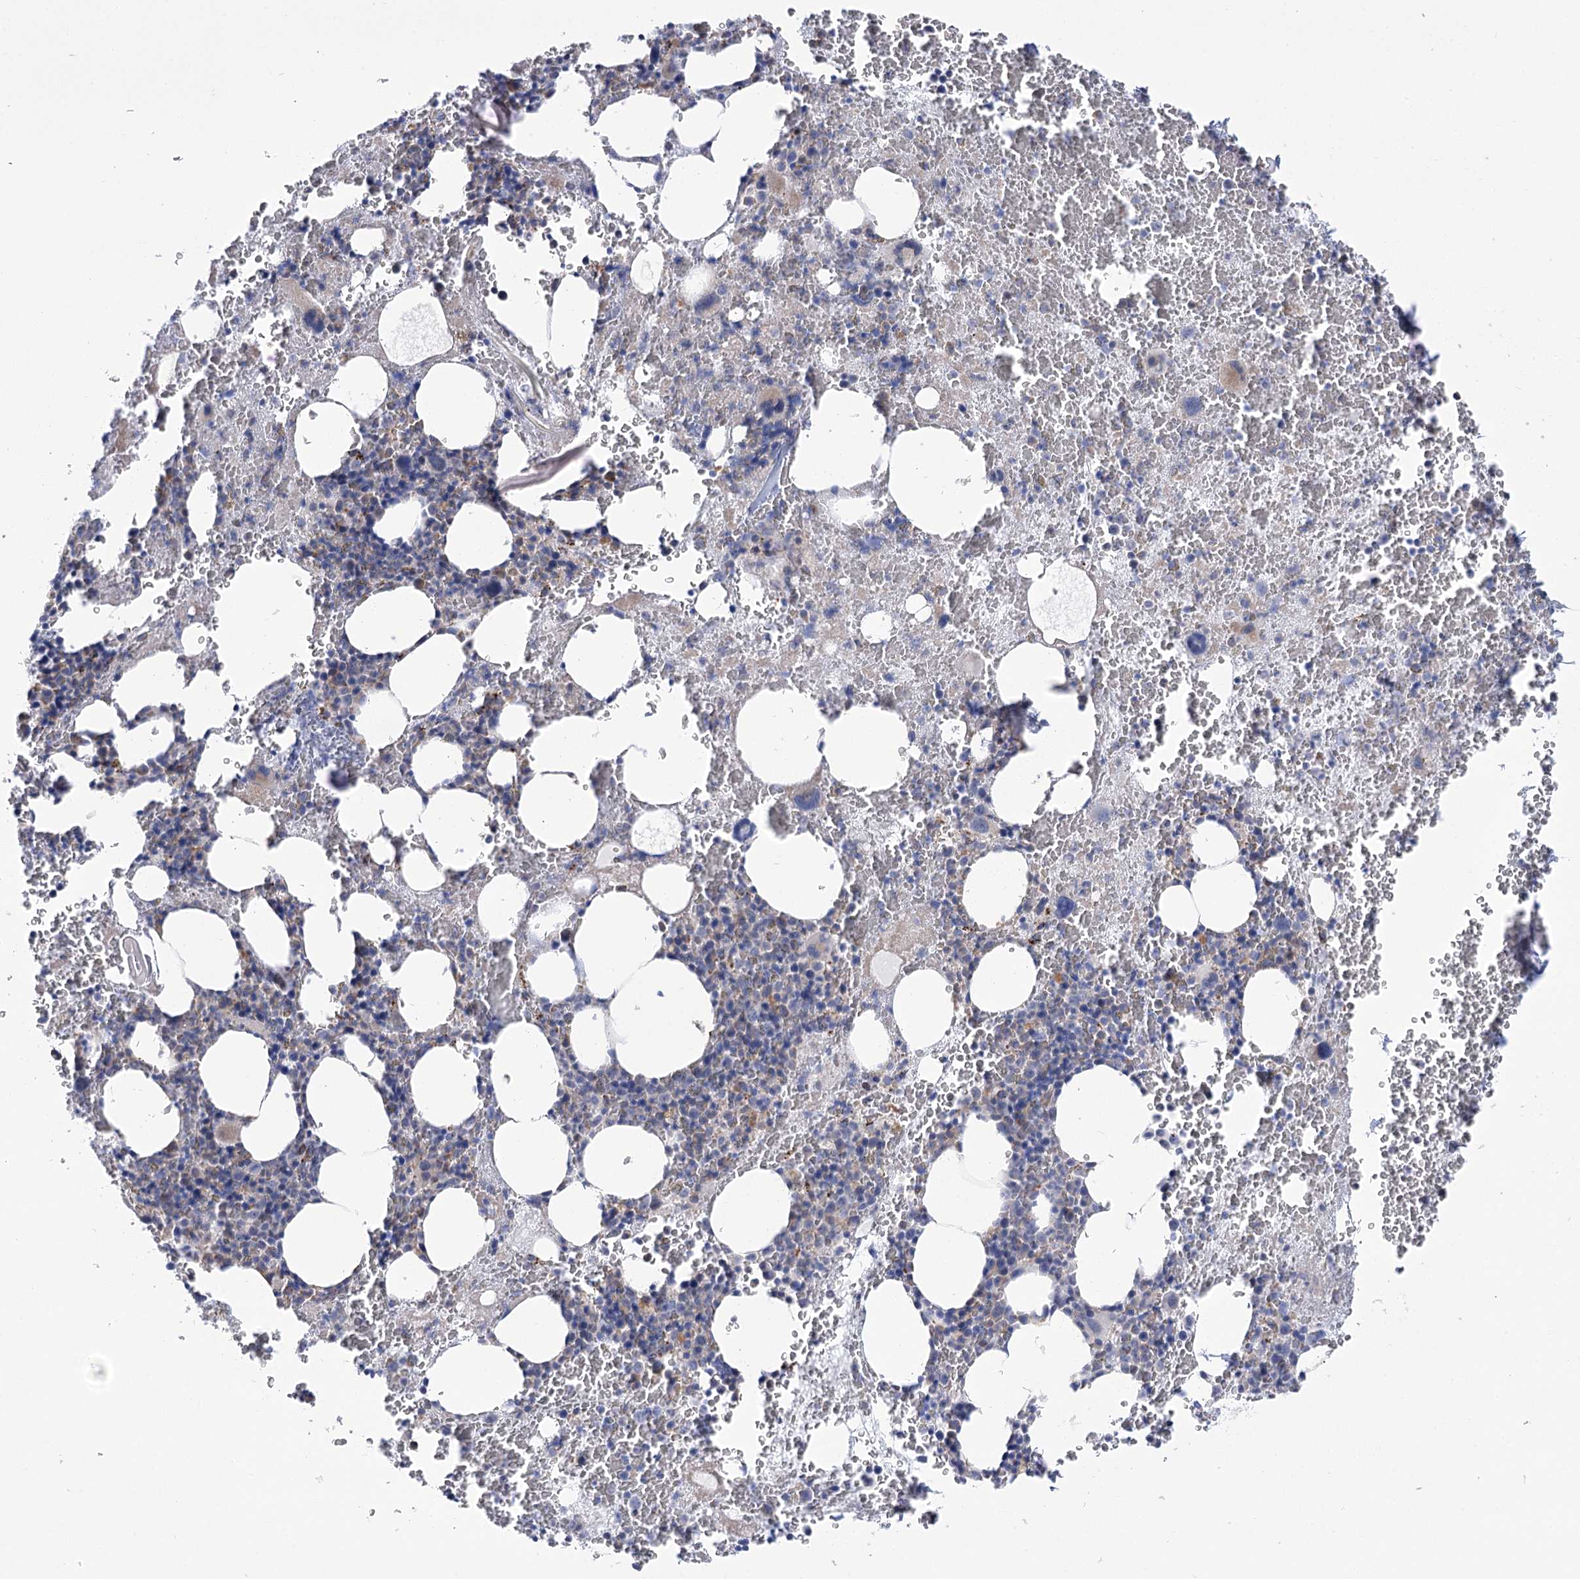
{"staining": {"intensity": "weak", "quantity": "<25%", "location": "cytoplasmic/membranous"}, "tissue": "bone marrow", "cell_type": "Hematopoietic cells", "image_type": "normal", "snomed": [{"axis": "morphology", "description": "Normal tissue, NOS"}, {"axis": "topography", "description": "Bone marrow"}], "caption": "Human bone marrow stained for a protein using immunohistochemistry shows no positivity in hematopoietic cells.", "gene": "SIAE", "patient": {"sex": "male", "age": 36}}